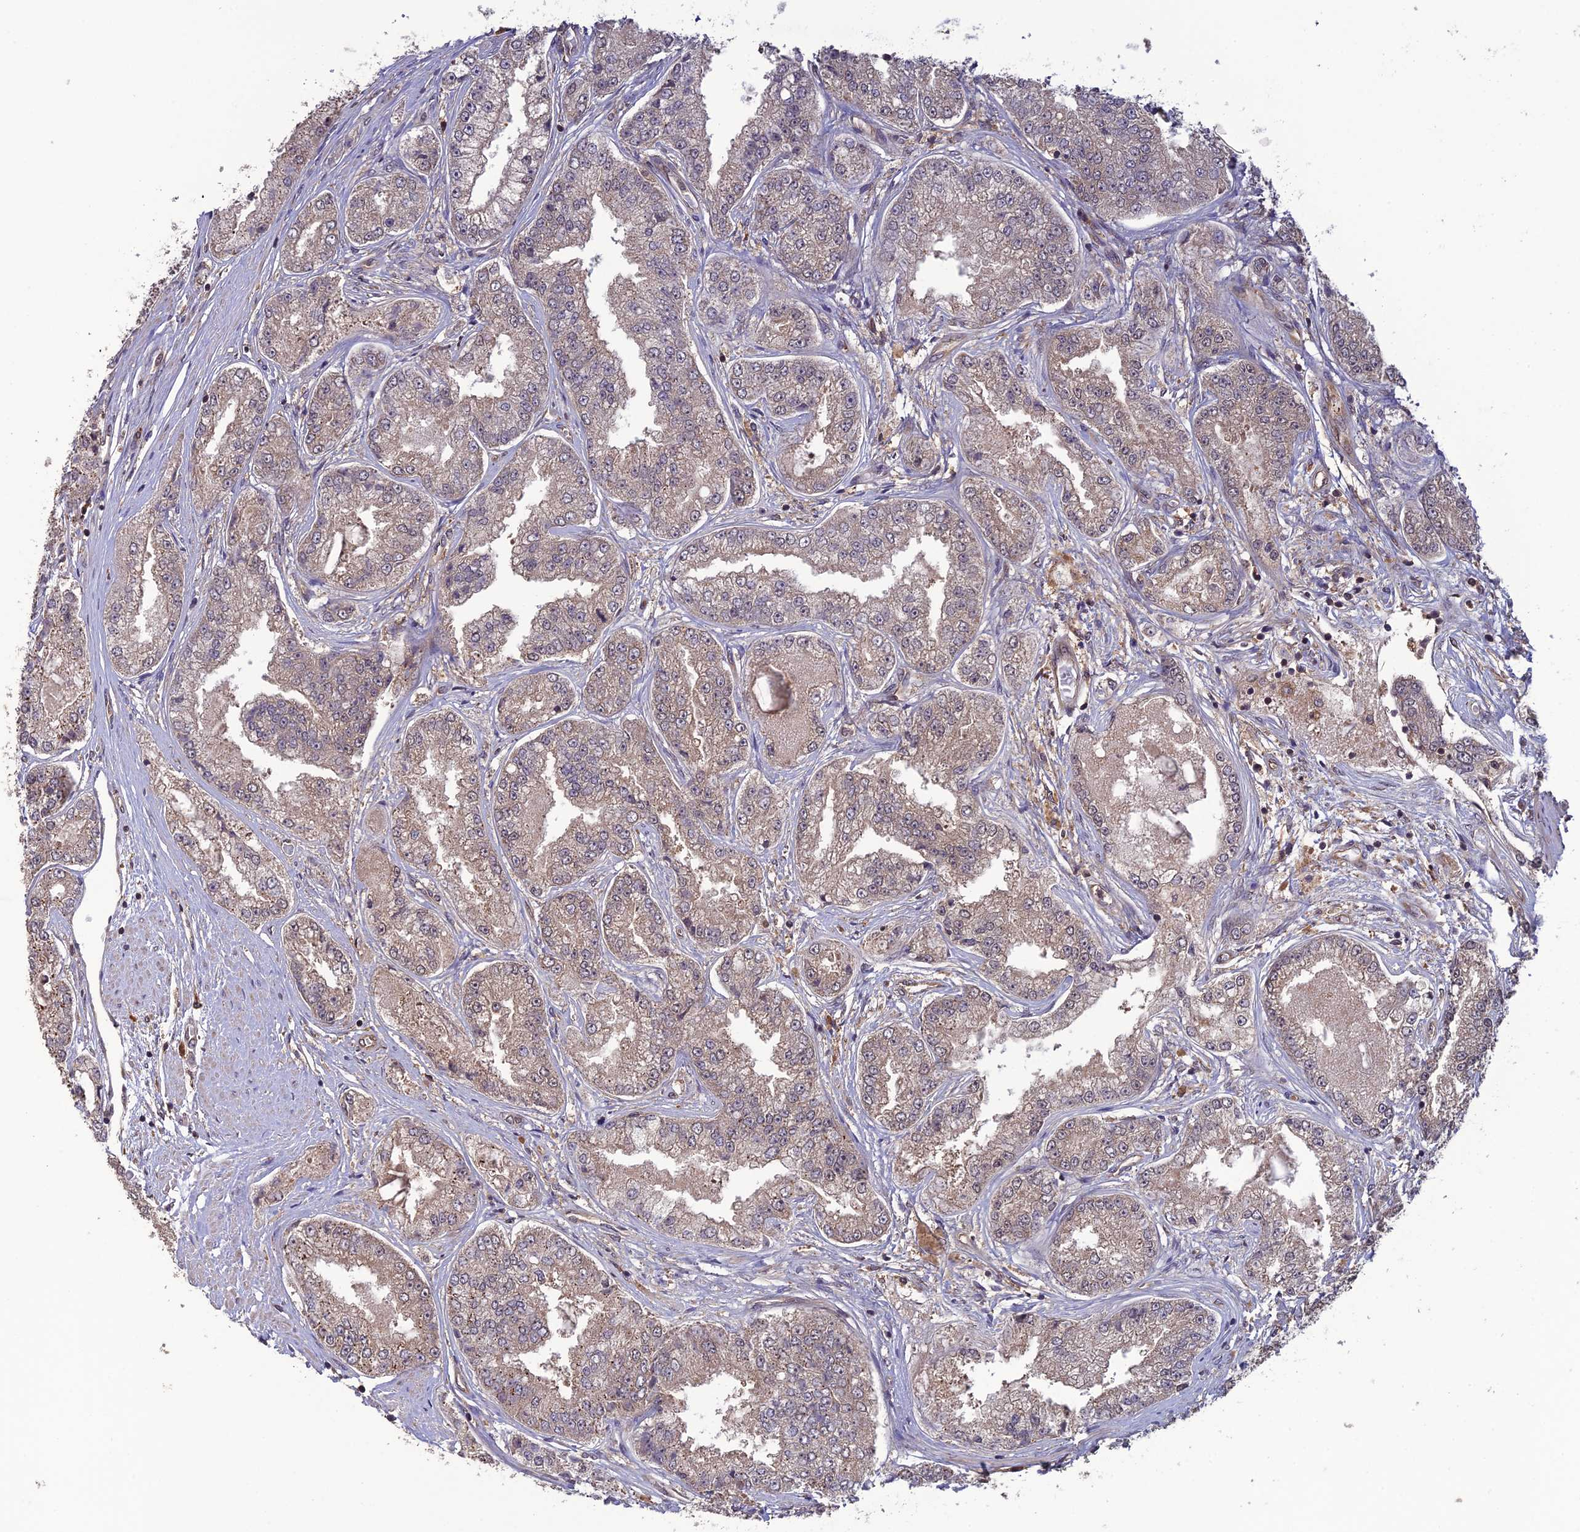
{"staining": {"intensity": "weak", "quantity": "<25%", "location": "cytoplasmic/membranous"}, "tissue": "prostate cancer", "cell_type": "Tumor cells", "image_type": "cancer", "snomed": [{"axis": "morphology", "description": "Adenocarcinoma, High grade"}, {"axis": "topography", "description": "Prostate"}], "caption": "Micrograph shows no significant protein positivity in tumor cells of prostate cancer.", "gene": "LIN37", "patient": {"sex": "male", "age": 71}}